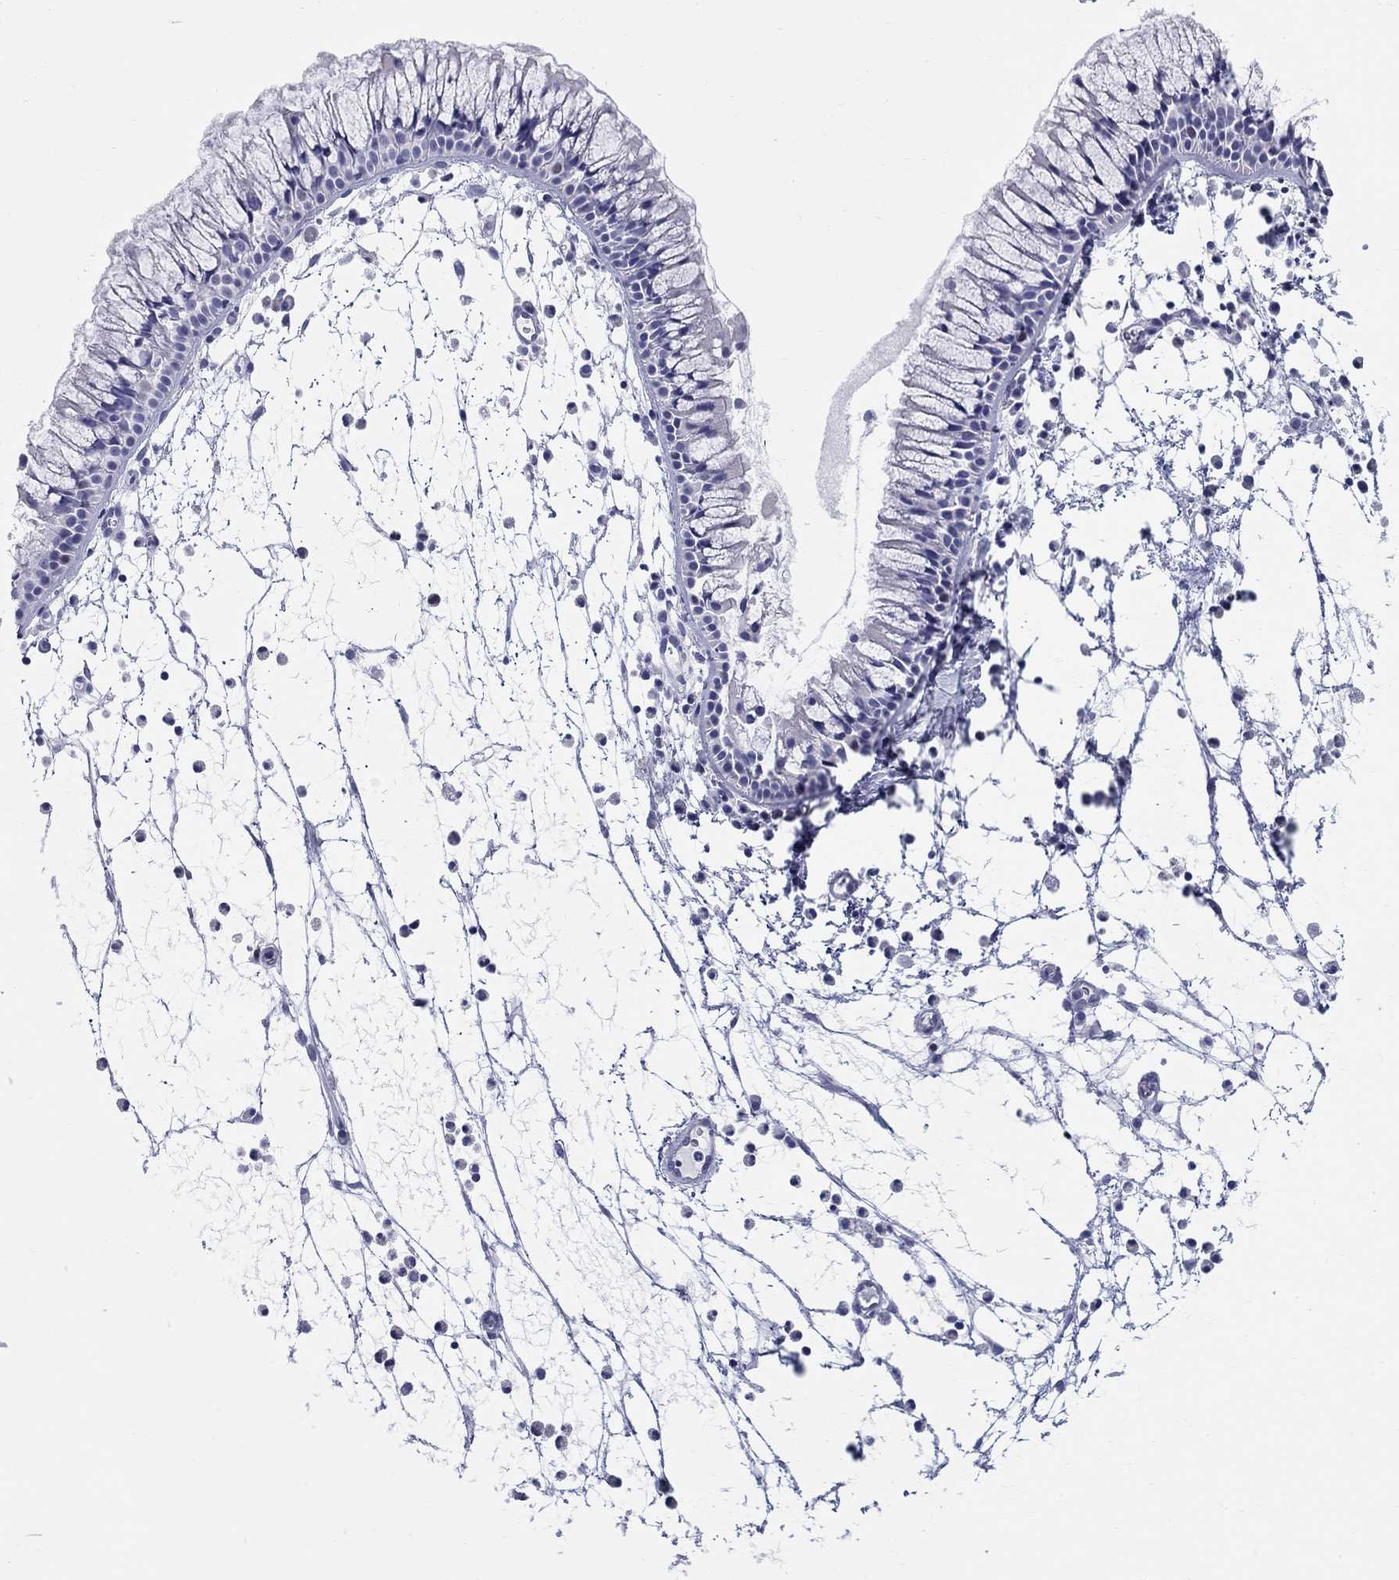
{"staining": {"intensity": "negative", "quantity": "none", "location": "none"}, "tissue": "nasopharynx", "cell_type": "Respiratory epithelial cells", "image_type": "normal", "snomed": [{"axis": "morphology", "description": "Normal tissue, NOS"}, {"axis": "topography", "description": "Nasopharynx"}], "caption": "A histopathology image of nasopharynx stained for a protein exhibits no brown staining in respiratory epithelial cells. The staining was performed using DAB (3,3'-diaminobenzidine) to visualize the protein expression in brown, while the nuclei were stained in blue with hematoxylin (Magnification: 20x).", "gene": "LAMP5", "patient": {"sex": "female", "age": 73}}